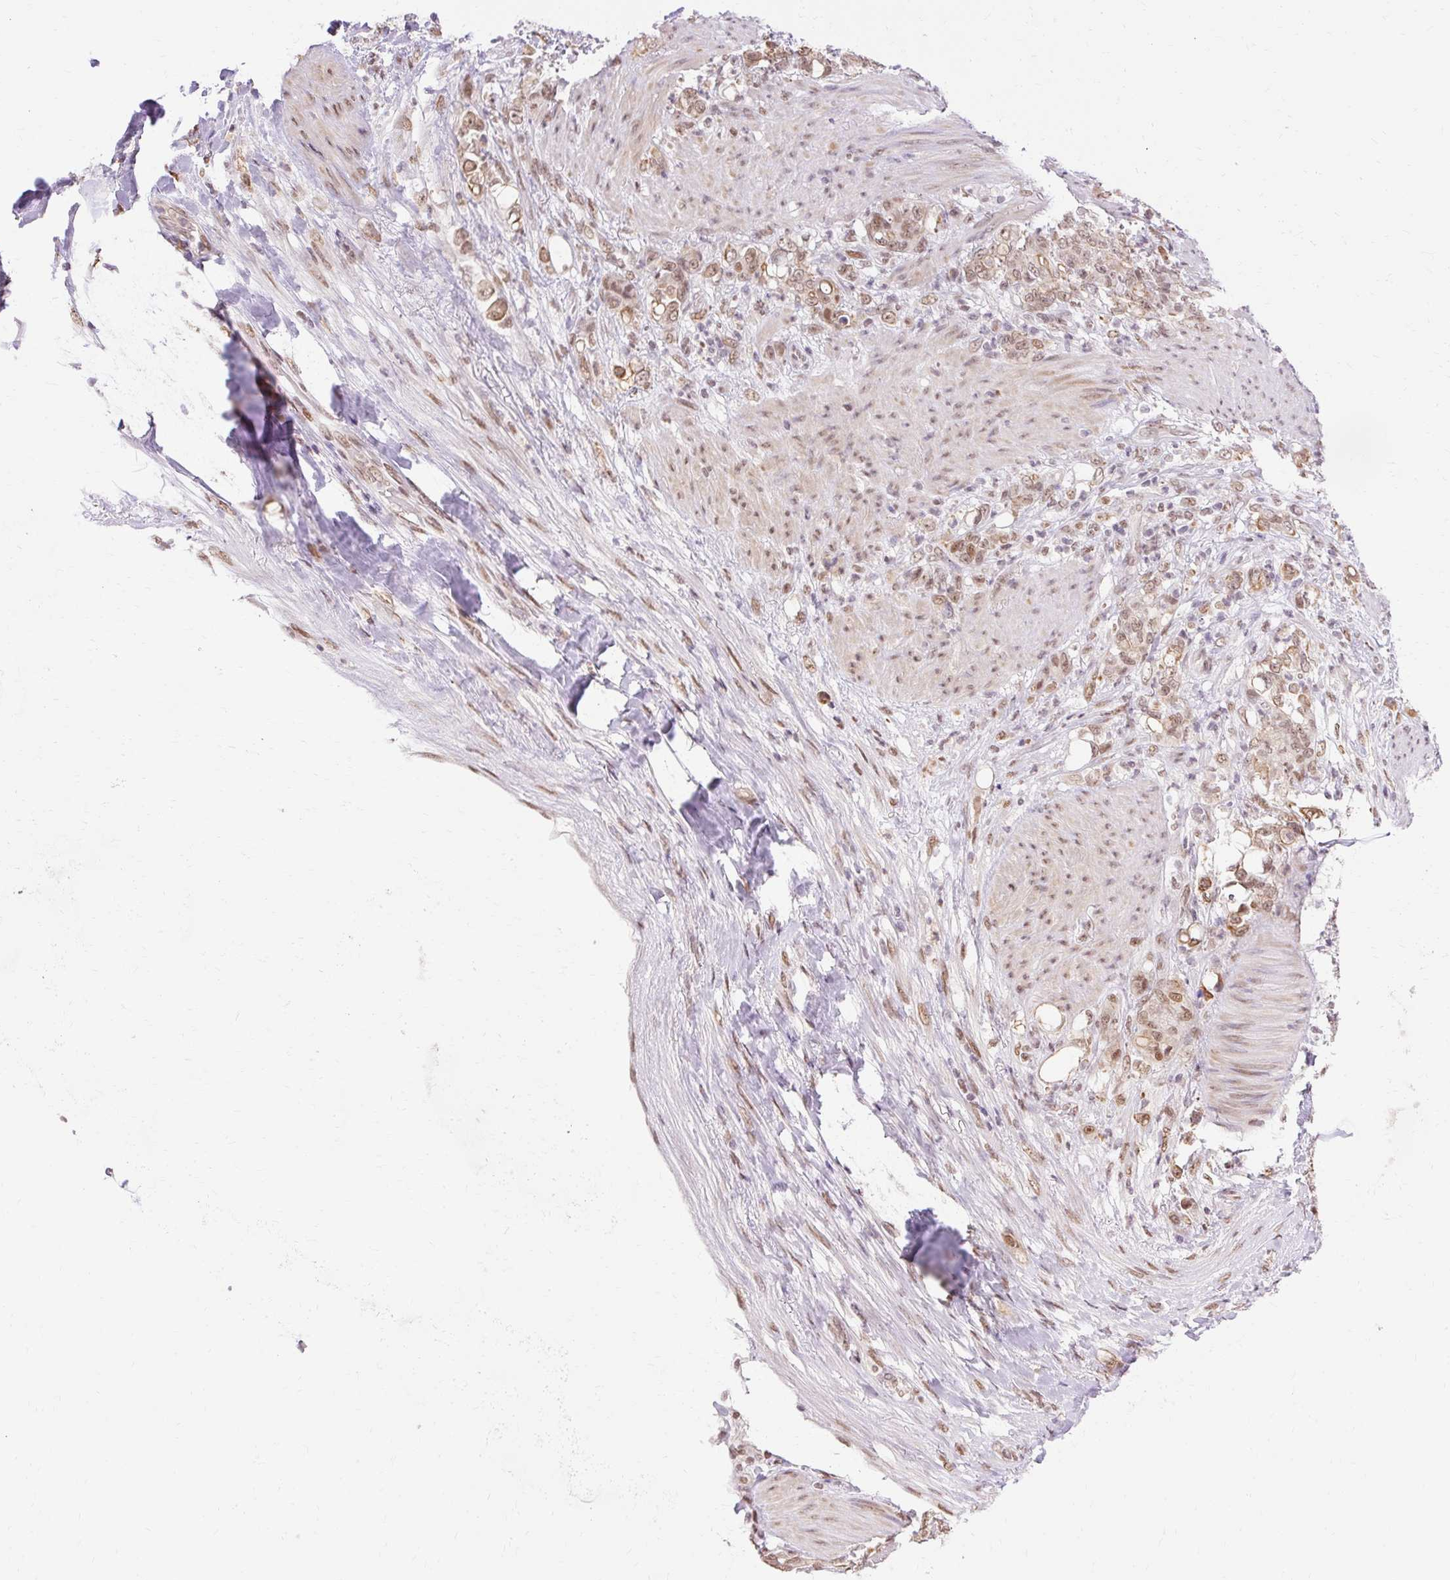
{"staining": {"intensity": "moderate", "quantity": ">75%", "location": "nuclear"}, "tissue": "stomach cancer", "cell_type": "Tumor cells", "image_type": "cancer", "snomed": [{"axis": "morphology", "description": "Adenocarcinoma, NOS"}, {"axis": "topography", "description": "Stomach"}], "caption": "Human stomach cancer (adenocarcinoma) stained with a protein marker exhibits moderate staining in tumor cells.", "gene": "NPIPB12", "patient": {"sex": "female", "age": 79}}